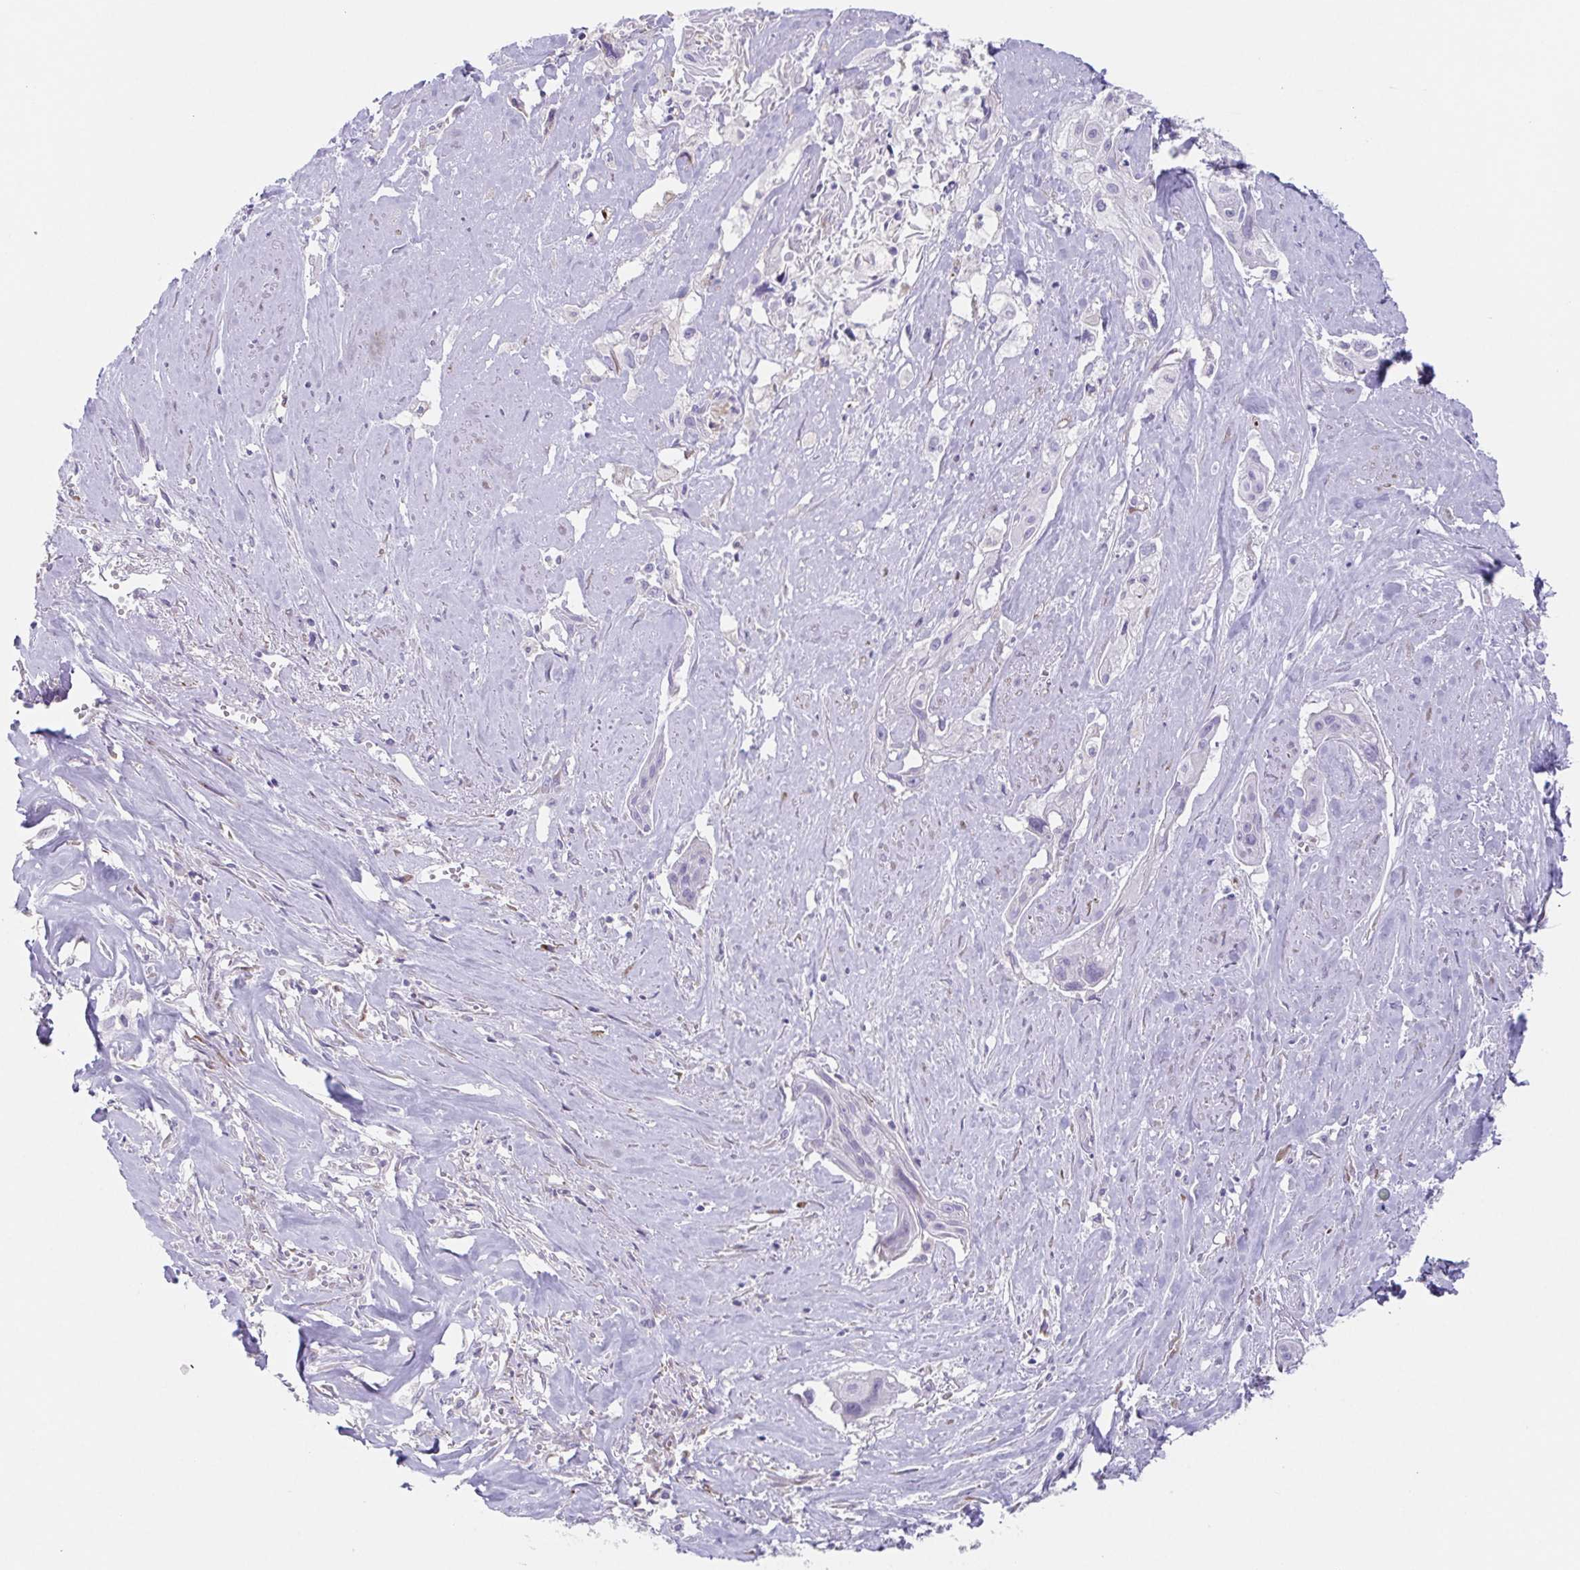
{"staining": {"intensity": "negative", "quantity": "none", "location": "none"}, "tissue": "cervical cancer", "cell_type": "Tumor cells", "image_type": "cancer", "snomed": [{"axis": "morphology", "description": "Squamous cell carcinoma, NOS"}, {"axis": "topography", "description": "Cervix"}], "caption": "Cervical cancer (squamous cell carcinoma) stained for a protein using immunohistochemistry exhibits no expression tumor cells.", "gene": "HDGFL1", "patient": {"sex": "female", "age": 49}}